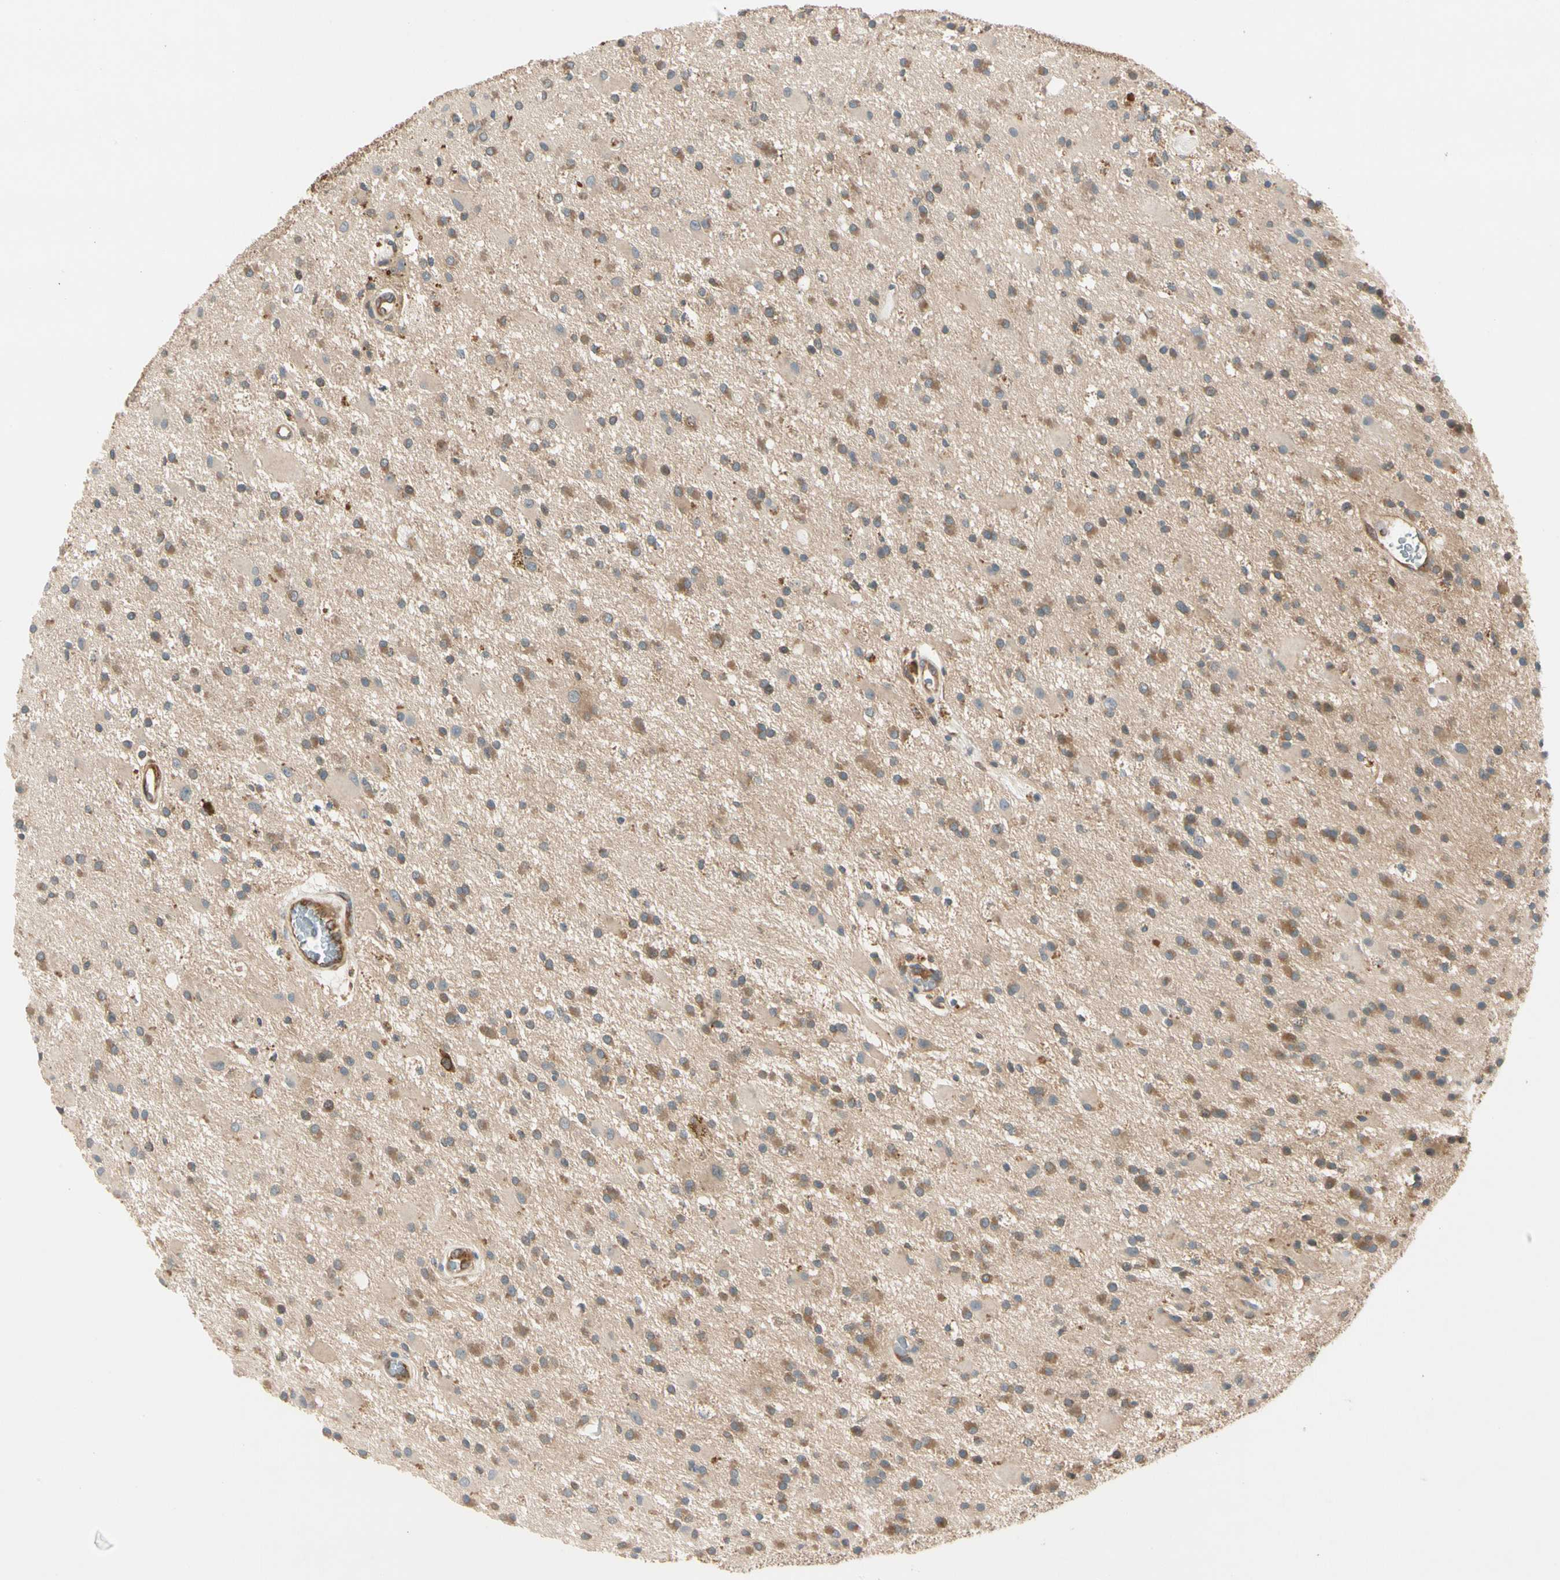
{"staining": {"intensity": "moderate", "quantity": "25%-75%", "location": "cytoplasmic/membranous"}, "tissue": "glioma", "cell_type": "Tumor cells", "image_type": "cancer", "snomed": [{"axis": "morphology", "description": "Glioma, malignant, Low grade"}, {"axis": "topography", "description": "Brain"}], "caption": "Approximately 25%-75% of tumor cells in human low-grade glioma (malignant) reveal moderate cytoplasmic/membranous protein positivity as visualized by brown immunohistochemical staining.", "gene": "ROCK2", "patient": {"sex": "male", "age": 58}}